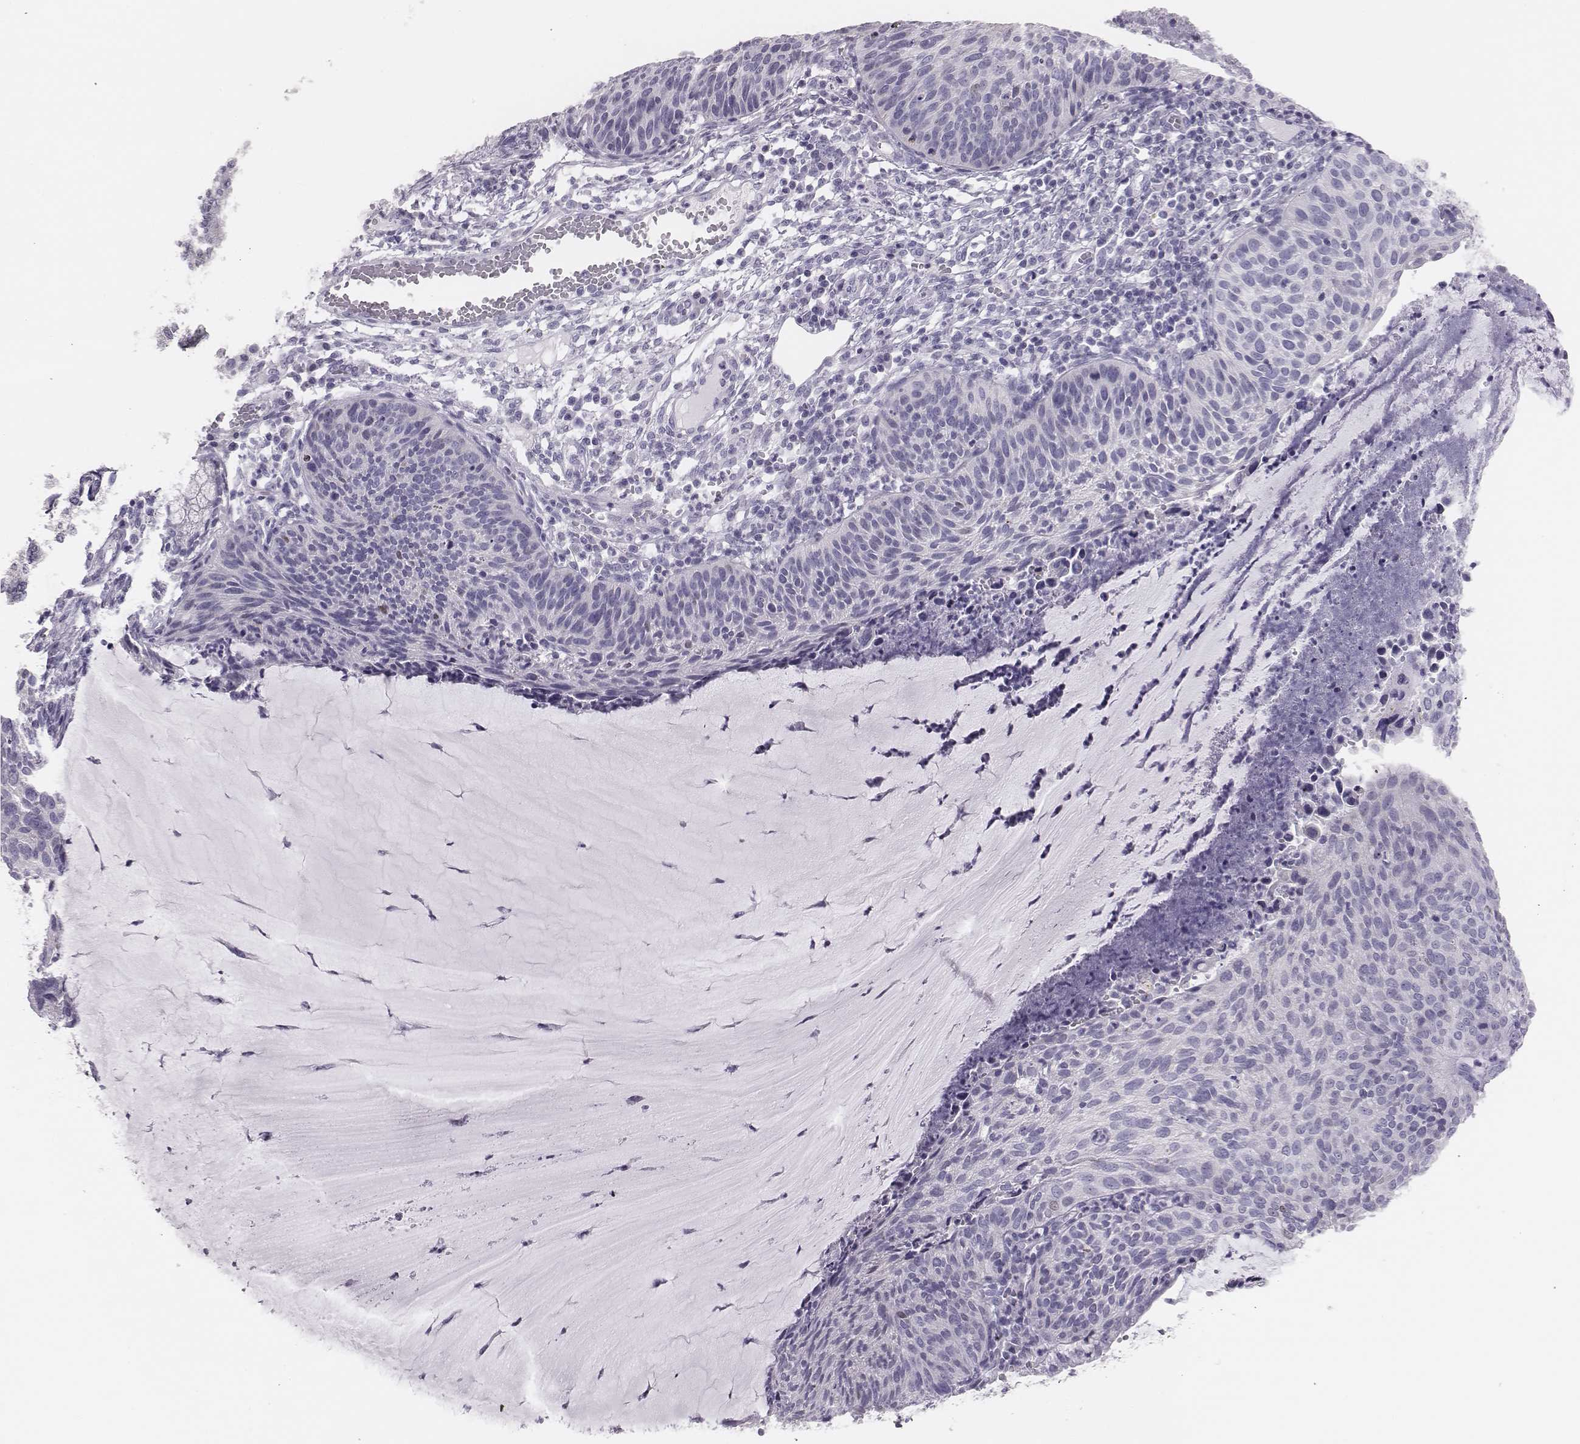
{"staining": {"intensity": "negative", "quantity": "none", "location": "none"}, "tissue": "cervical cancer", "cell_type": "Tumor cells", "image_type": "cancer", "snomed": [{"axis": "morphology", "description": "Squamous cell carcinoma, NOS"}, {"axis": "topography", "description": "Cervix"}], "caption": "Immunohistochemical staining of squamous cell carcinoma (cervical) shows no significant expression in tumor cells.", "gene": "H1-6", "patient": {"sex": "female", "age": 36}}